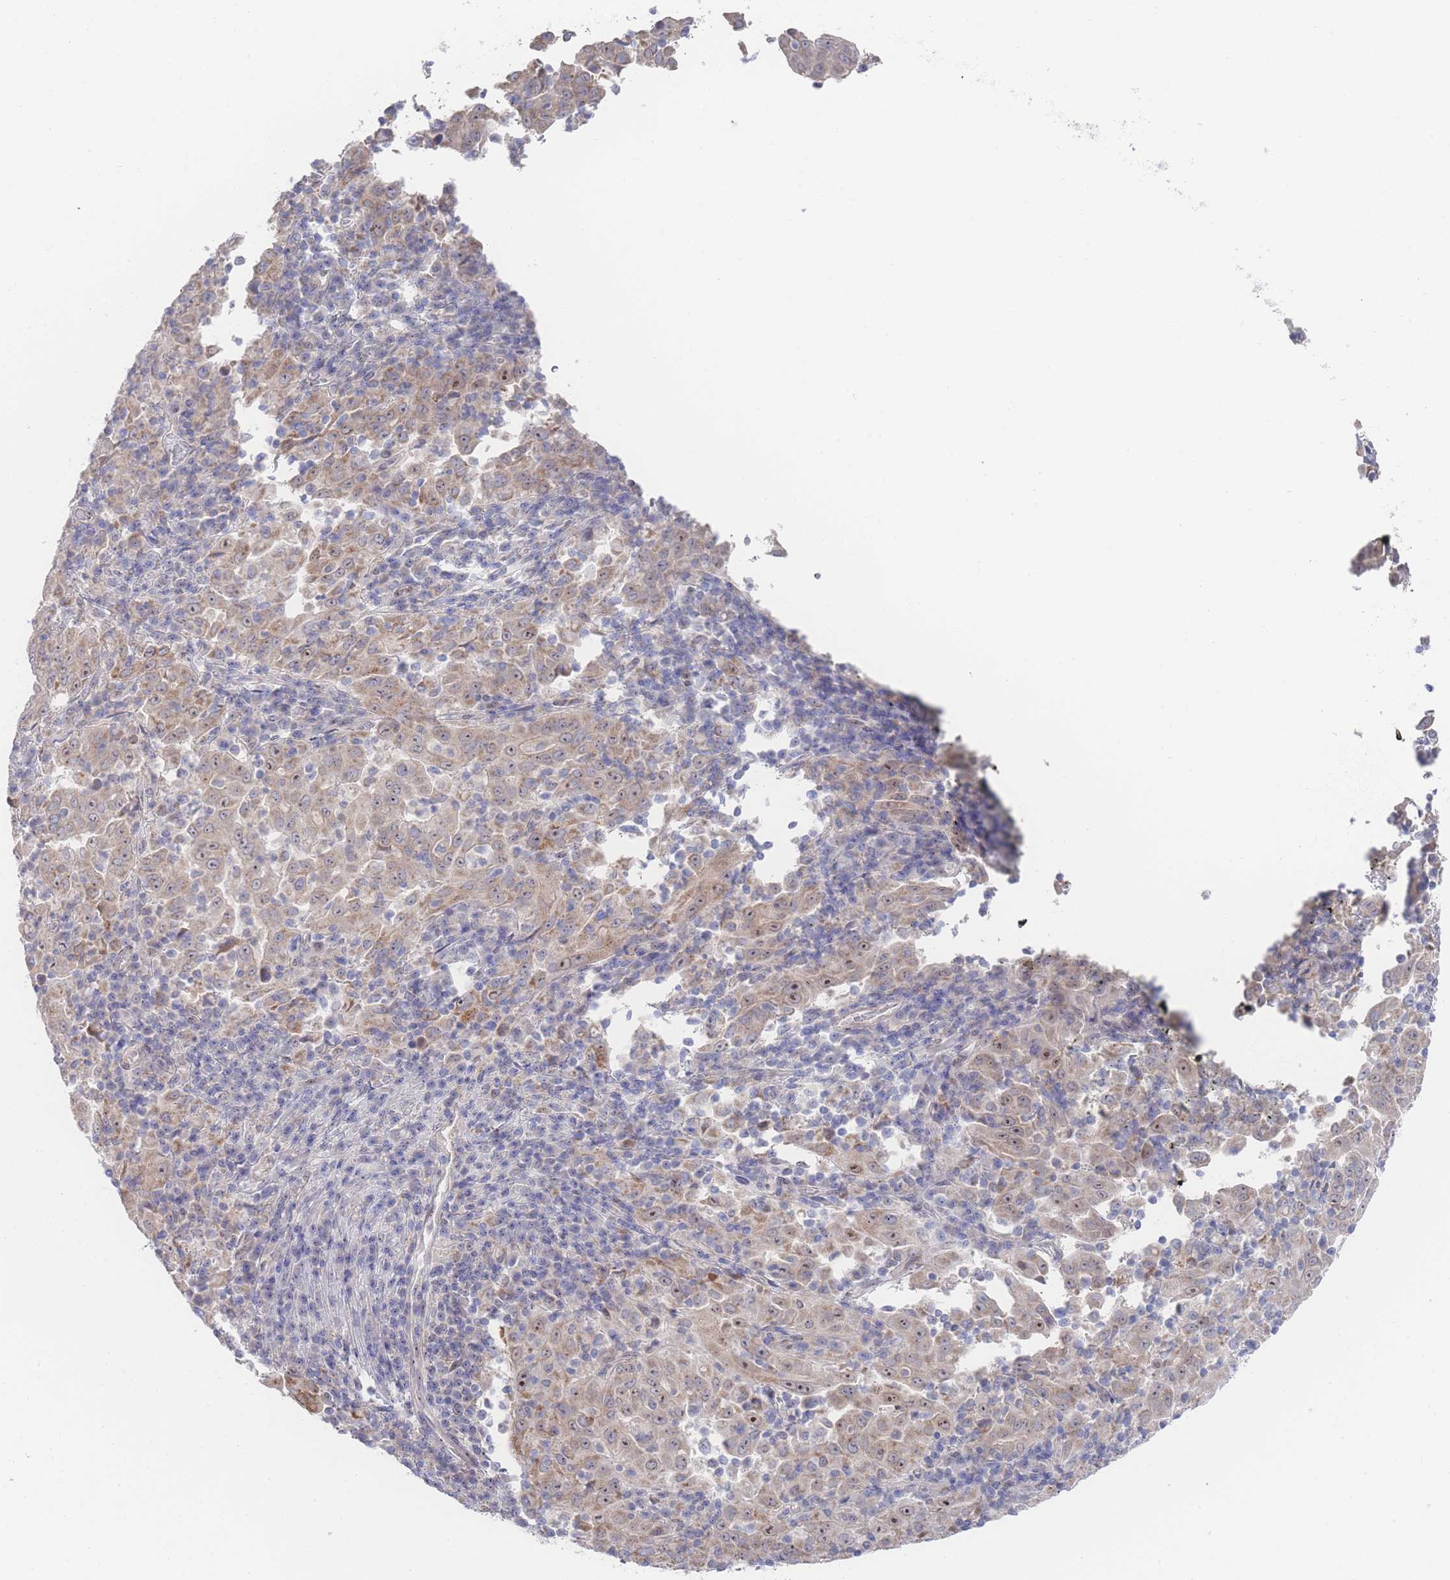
{"staining": {"intensity": "weak", "quantity": ">75%", "location": "cytoplasmic/membranous,nuclear"}, "tissue": "pancreatic cancer", "cell_type": "Tumor cells", "image_type": "cancer", "snomed": [{"axis": "morphology", "description": "Adenocarcinoma, NOS"}, {"axis": "topography", "description": "Pancreas"}], "caption": "Adenocarcinoma (pancreatic) stained with immunohistochemistry exhibits weak cytoplasmic/membranous and nuclear positivity in about >75% of tumor cells. Nuclei are stained in blue.", "gene": "ZNF142", "patient": {"sex": "male", "age": 63}}